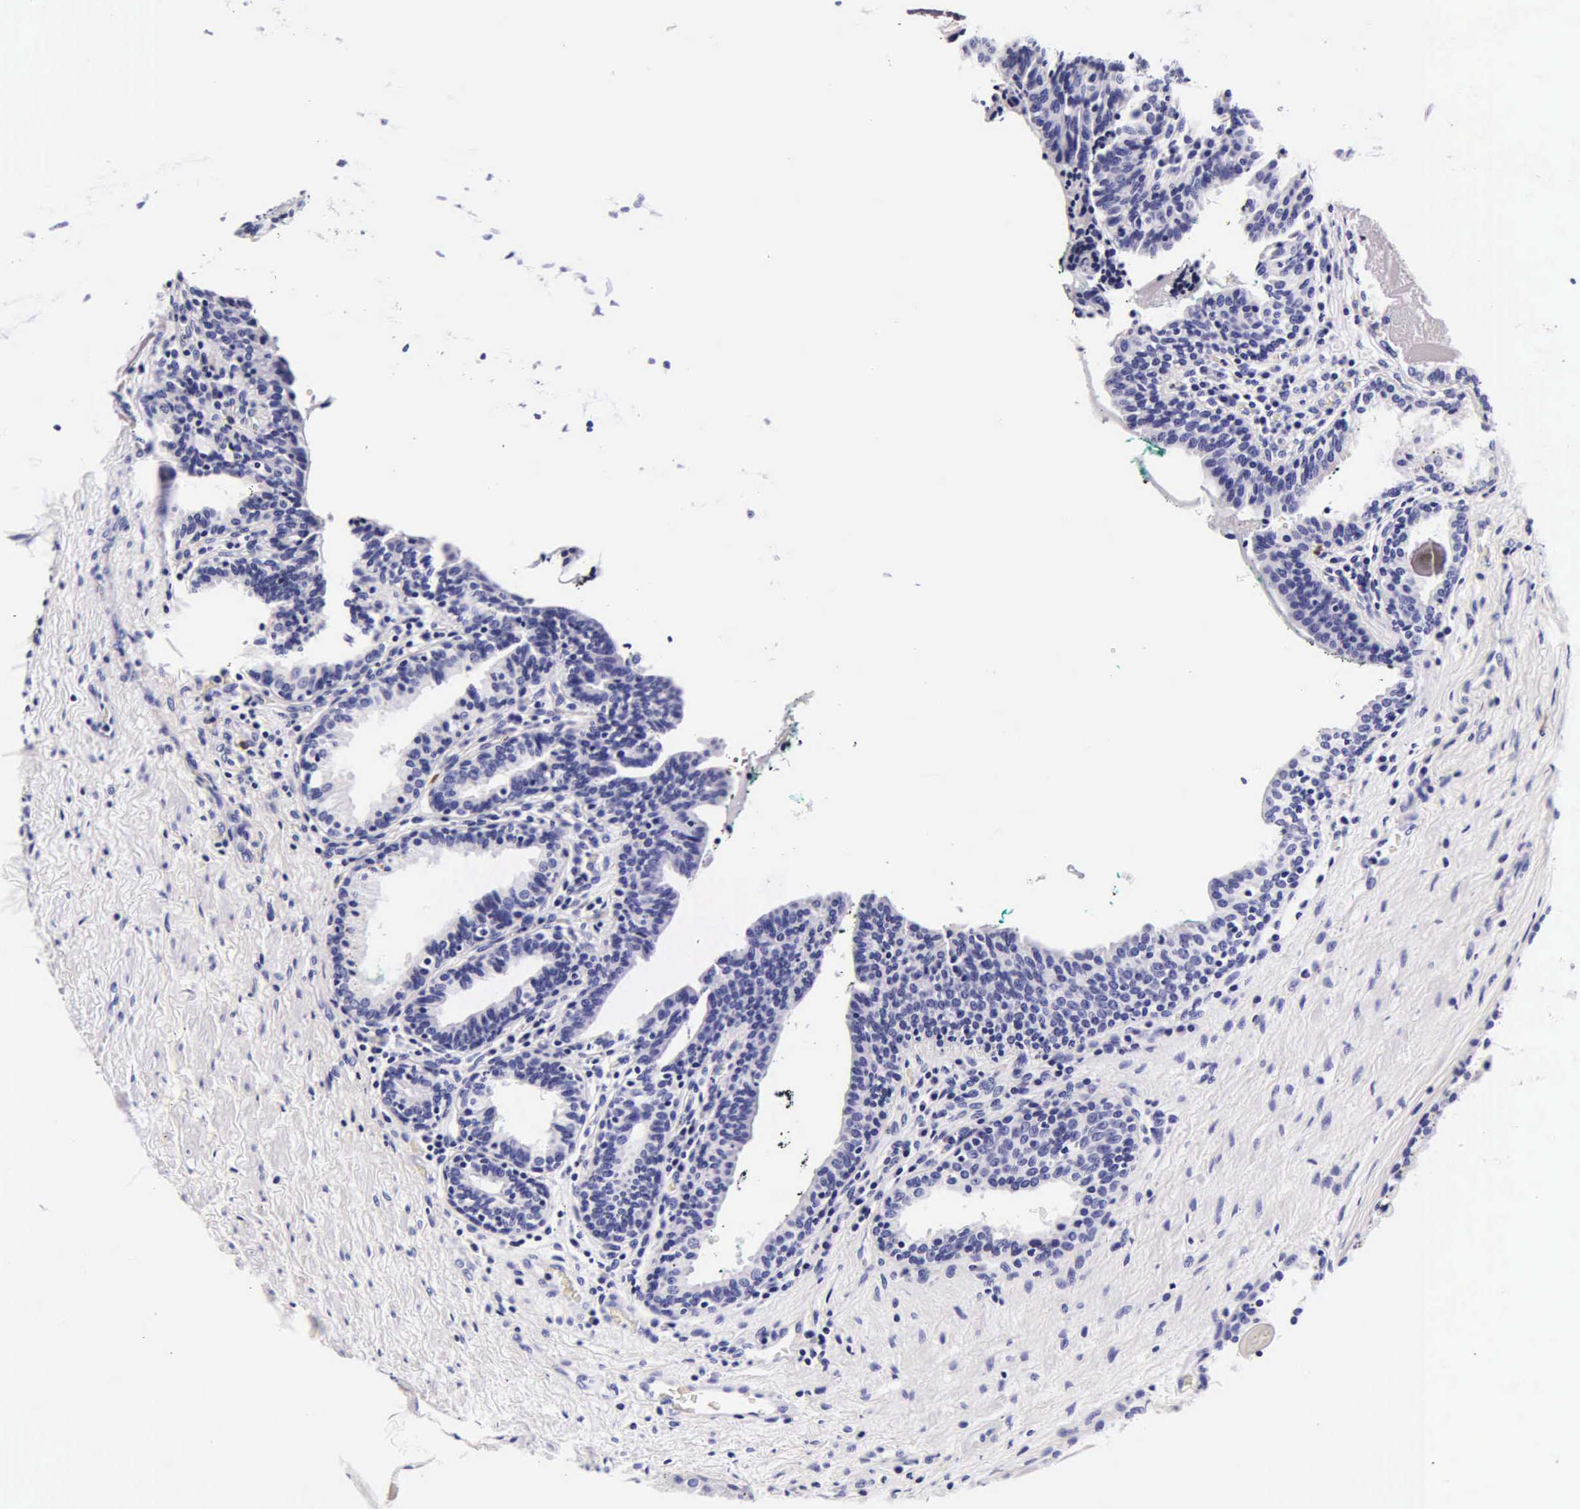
{"staining": {"intensity": "negative", "quantity": "none", "location": "none"}, "tissue": "prostate", "cell_type": "Glandular cells", "image_type": "normal", "snomed": [{"axis": "morphology", "description": "Normal tissue, NOS"}, {"axis": "topography", "description": "Prostate"}], "caption": "Protein analysis of unremarkable prostate reveals no significant expression in glandular cells. (Stains: DAB immunohistochemistry (IHC) with hematoxylin counter stain, Microscopy: brightfield microscopy at high magnification).", "gene": "DGCR2", "patient": {"sex": "male", "age": 65}}